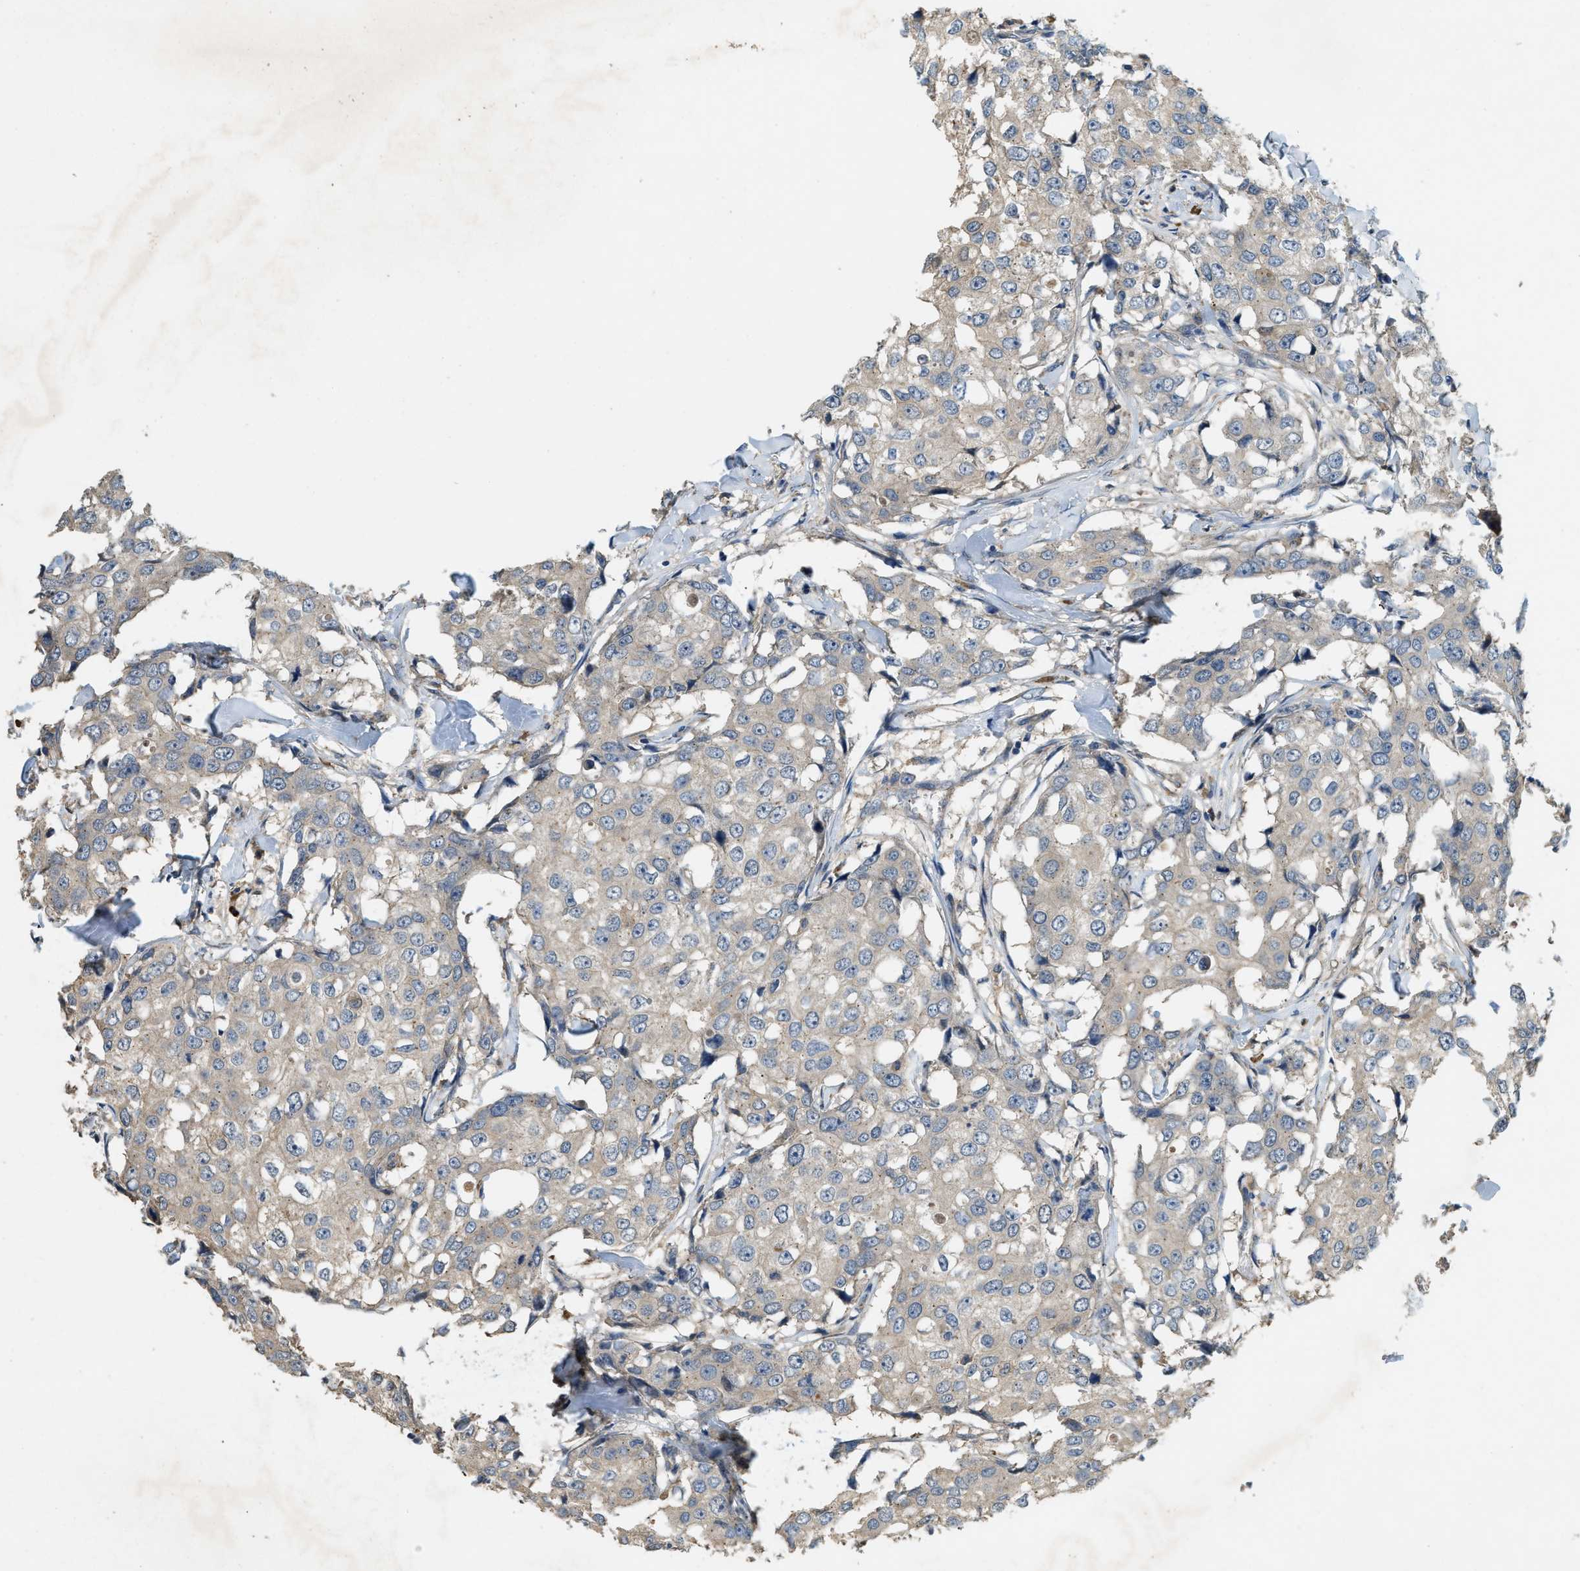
{"staining": {"intensity": "weak", "quantity": ">75%", "location": "cytoplasmic/membranous"}, "tissue": "breast cancer", "cell_type": "Tumor cells", "image_type": "cancer", "snomed": [{"axis": "morphology", "description": "Duct carcinoma"}, {"axis": "topography", "description": "Breast"}], "caption": "Protein staining of breast cancer (invasive ductal carcinoma) tissue reveals weak cytoplasmic/membranous expression in approximately >75% of tumor cells.", "gene": "CFLAR", "patient": {"sex": "female", "age": 27}}